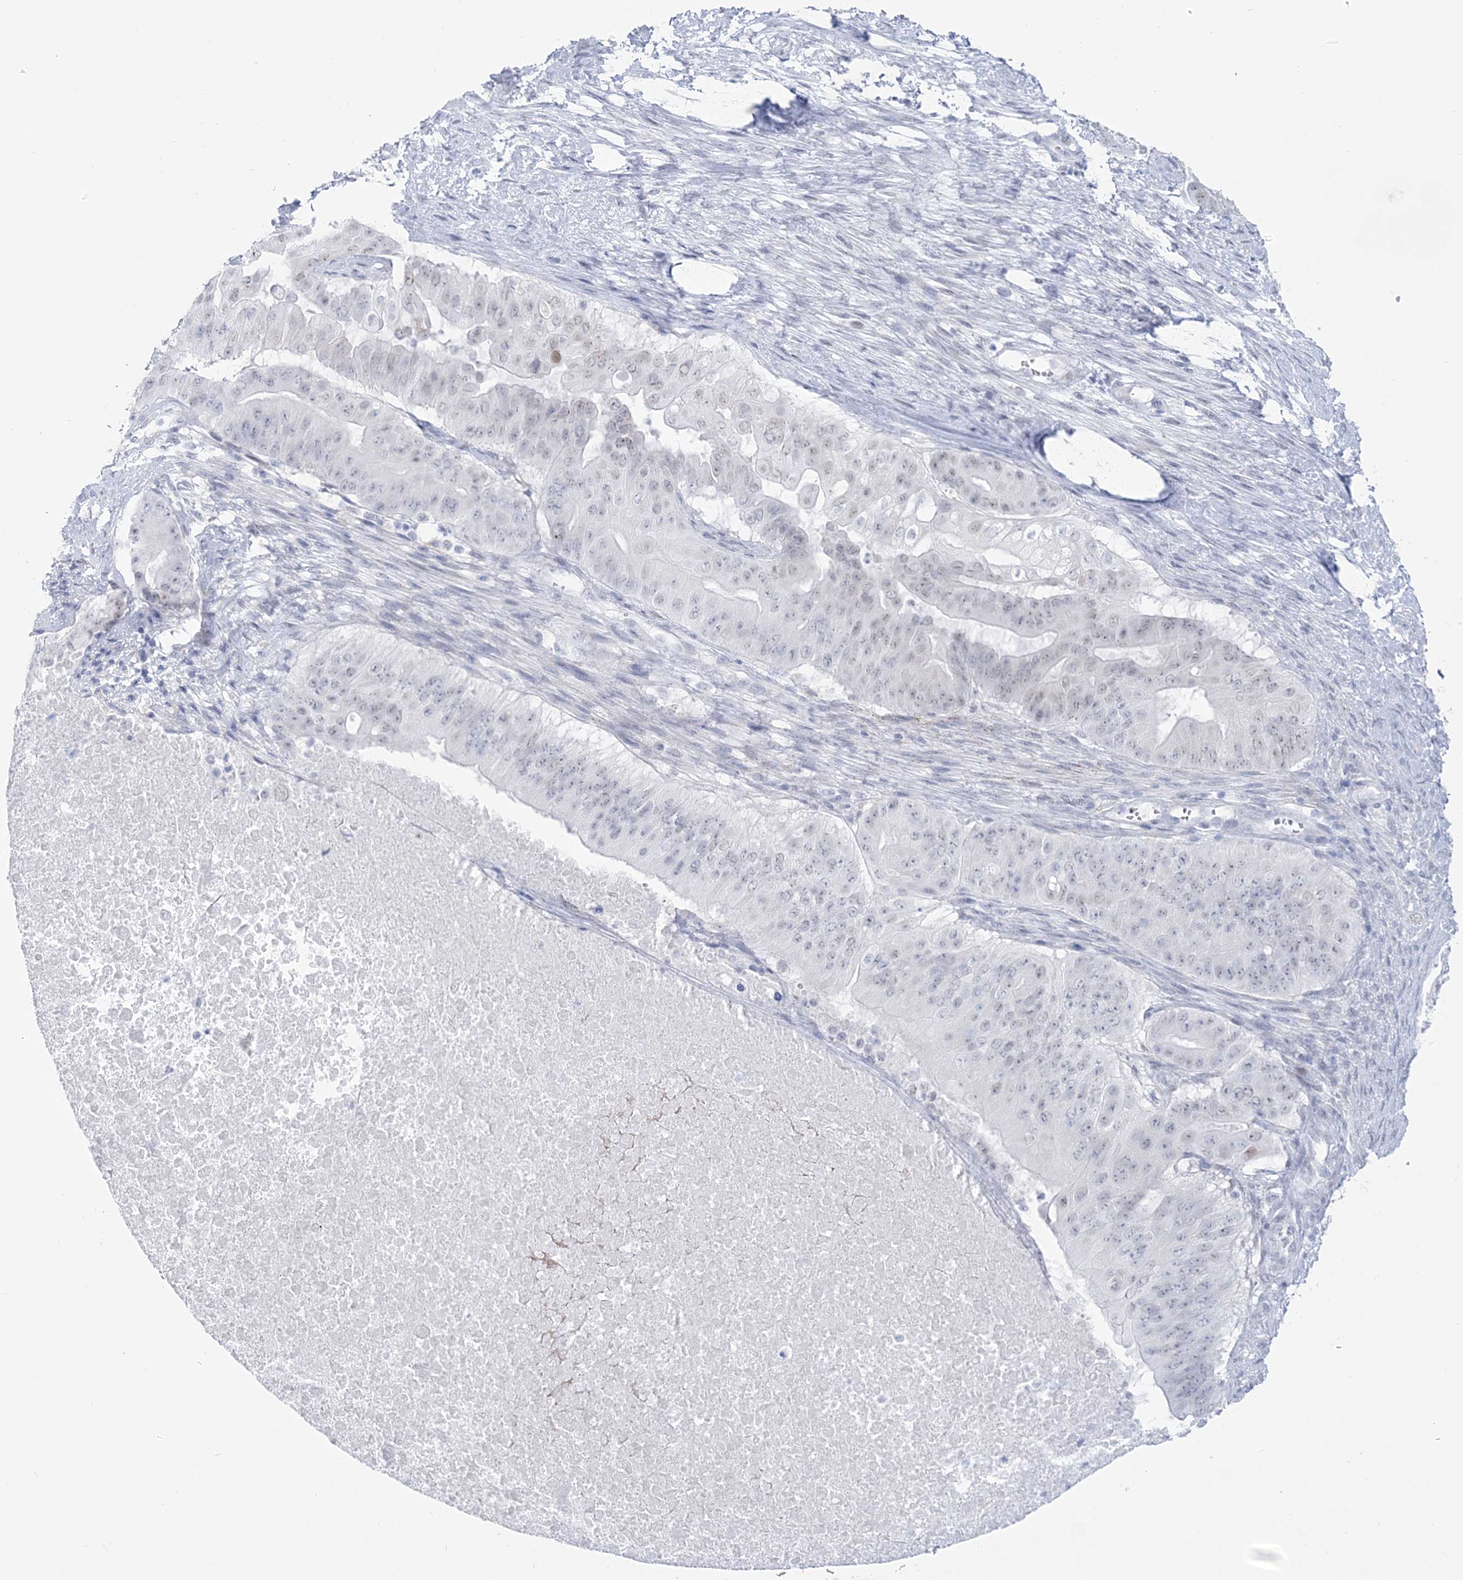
{"staining": {"intensity": "negative", "quantity": "none", "location": "none"}, "tissue": "pancreatic cancer", "cell_type": "Tumor cells", "image_type": "cancer", "snomed": [{"axis": "morphology", "description": "Adenocarcinoma, NOS"}, {"axis": "topography", "description": "Pancreas"}], "caption": "This is an immunohistochemistry (IHC) photomicrograph of pancreatic cancer. There is no staining in tumor cells.", "gene": "ZNF843", "patient": {"sex": "female", "age": 77}}